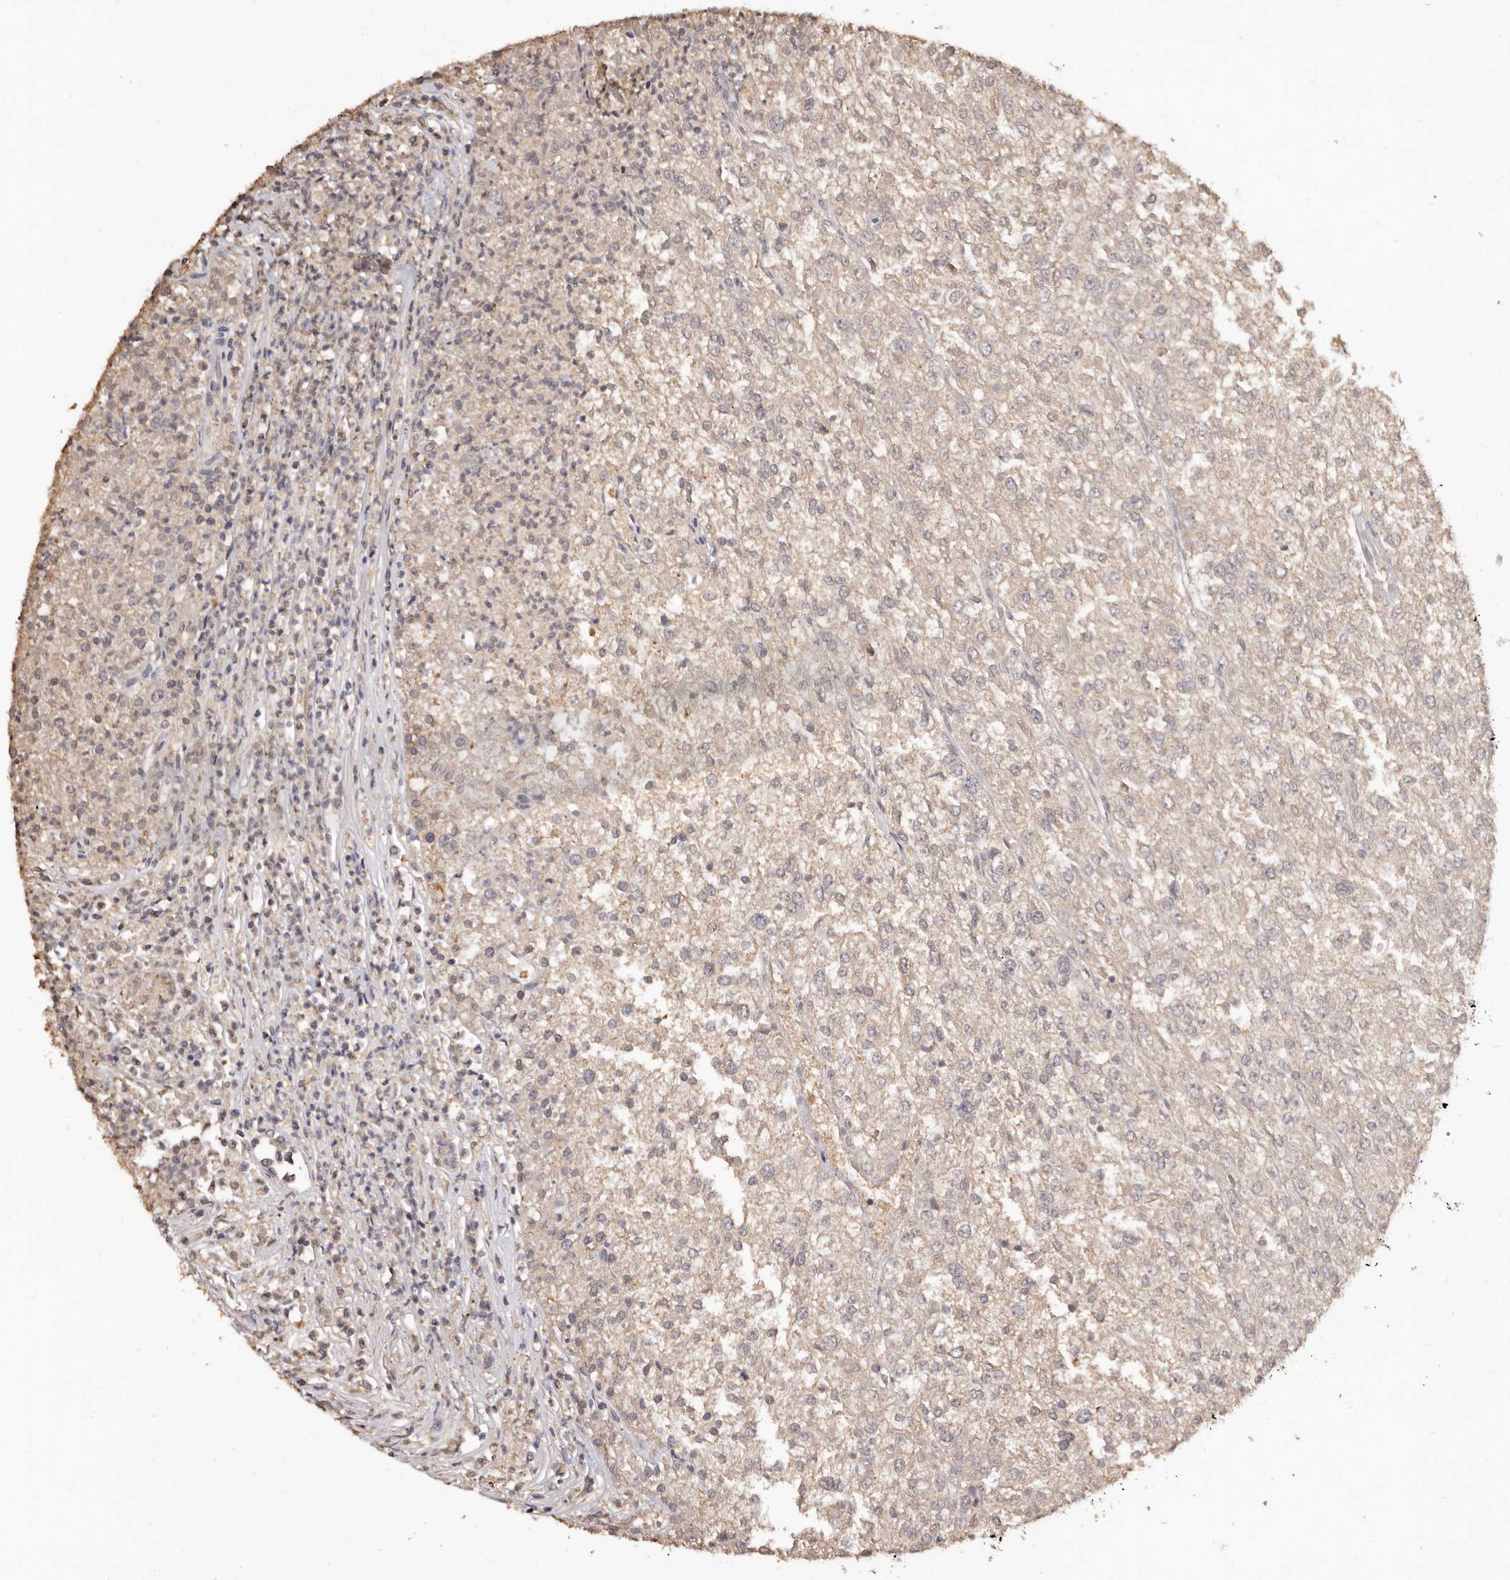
{"staining": {"intensity": "negative", "quantity": "none", "location": "none"}, "tissue": "renal cancer", "cell_type": "Tumor cells", "image_type": "cancer", "snomed": [{"axis": "morphology", "description": "Adenocarcinoma, NOS"}, {"axis": "topography", "description": "Kidney"}], "caption": "An image of human adenocarcinoma (renal) is negative for staining in tumor cells. The staining was performed using DAB (3,3'-diaminobenzidine) to visualize the protein expression in brown, while the nuclei were stained in blue with hematoxylin (Magnification: 20x).", "gene": "INAVA", "patient": {"sex": "female", "age": 54}}